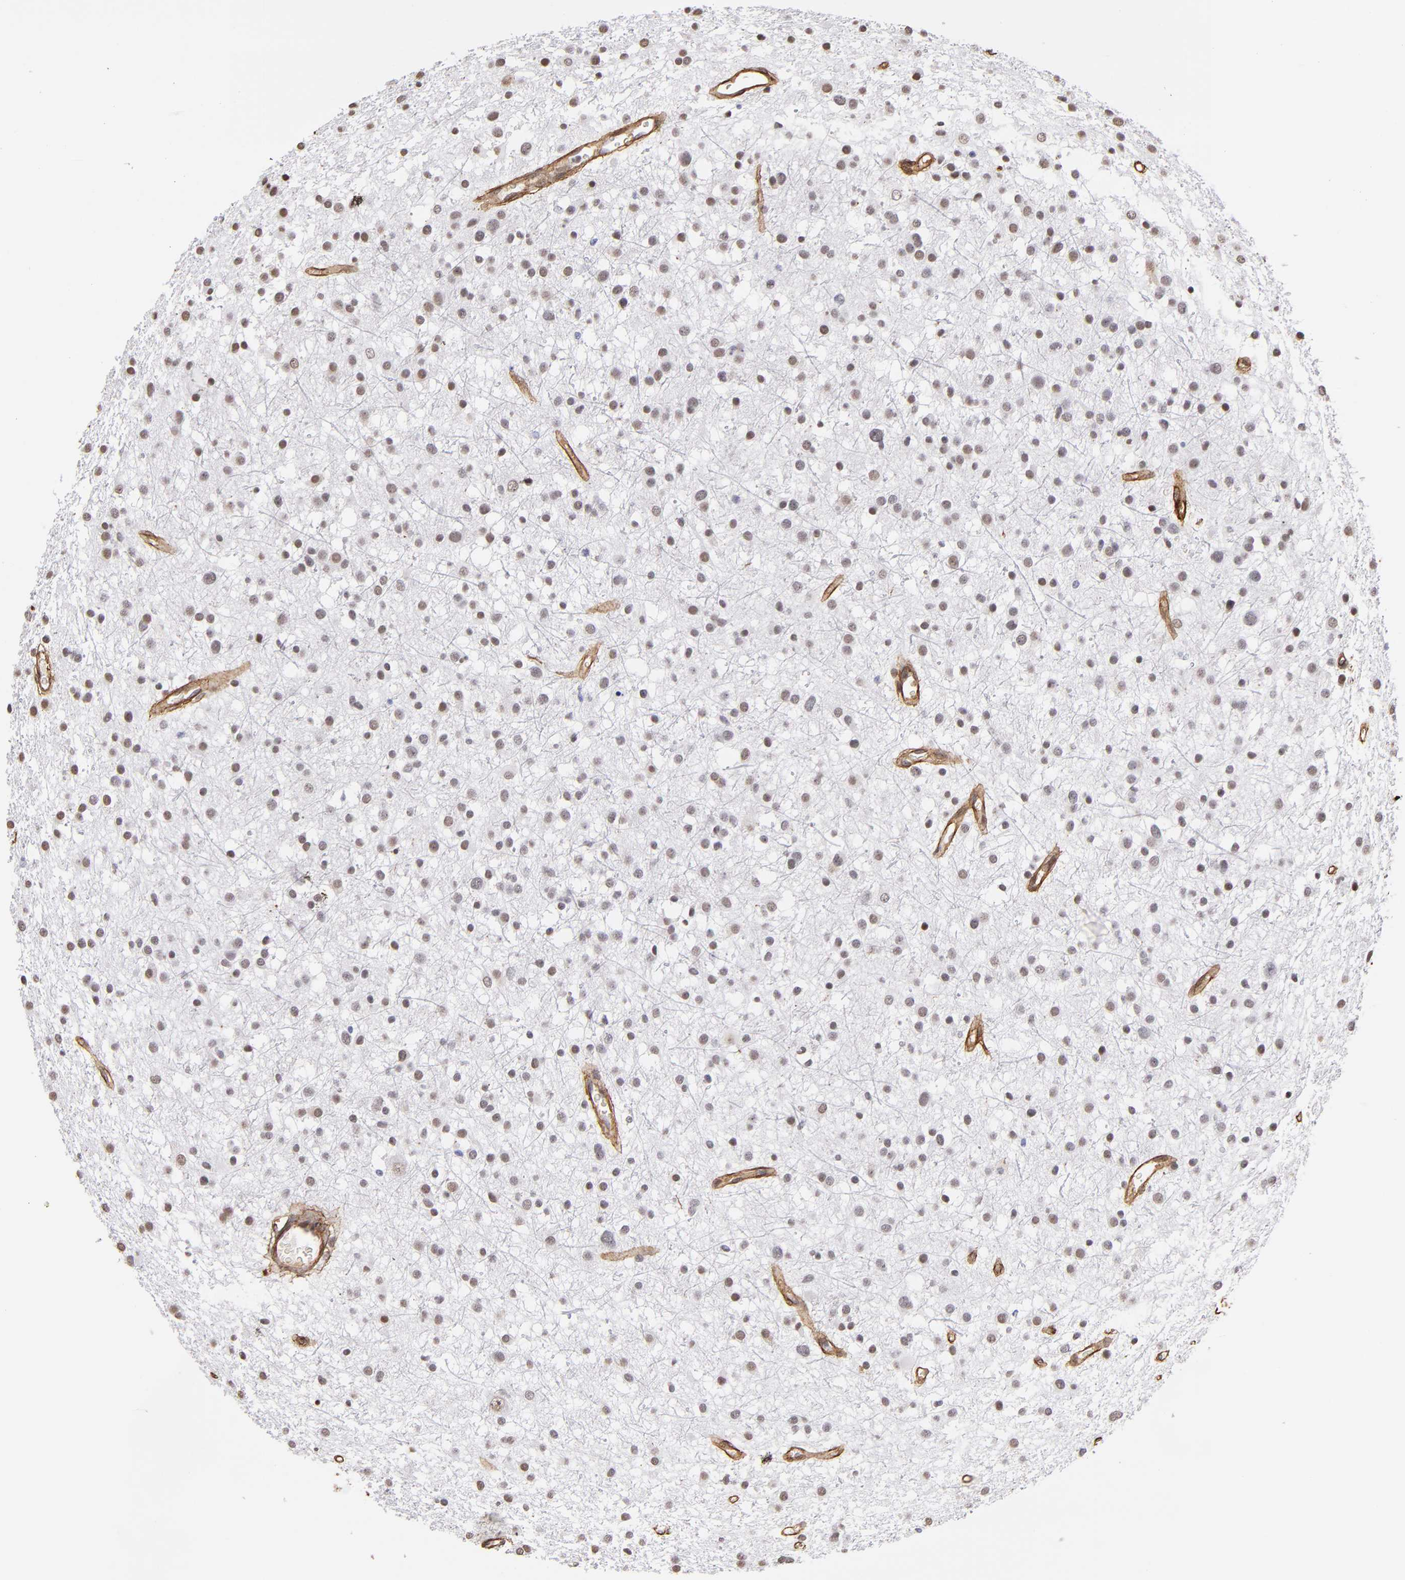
{"staining": {"intensity": "negative", "quantity": "none", "location": "none"}, "tissue": "glioma", "cell_type": "Tumor cells", "image_type": "cancer", "snomed": [{"axis": "morphology", "description": "Glioma, malignant, Low grade"}, {"axis": "topography", "description": "Brain"}], "caption": "High magnification brightfield microscopy of malignant glioma (low-grade) stained with DAB (3,3'-diaminobenzidine) (brown) and counterstained with hematoxylin (blue): tumor cells show no significant staining.", "gene": "LAMC1", "patient": {"sex": "female", "age": 36}}